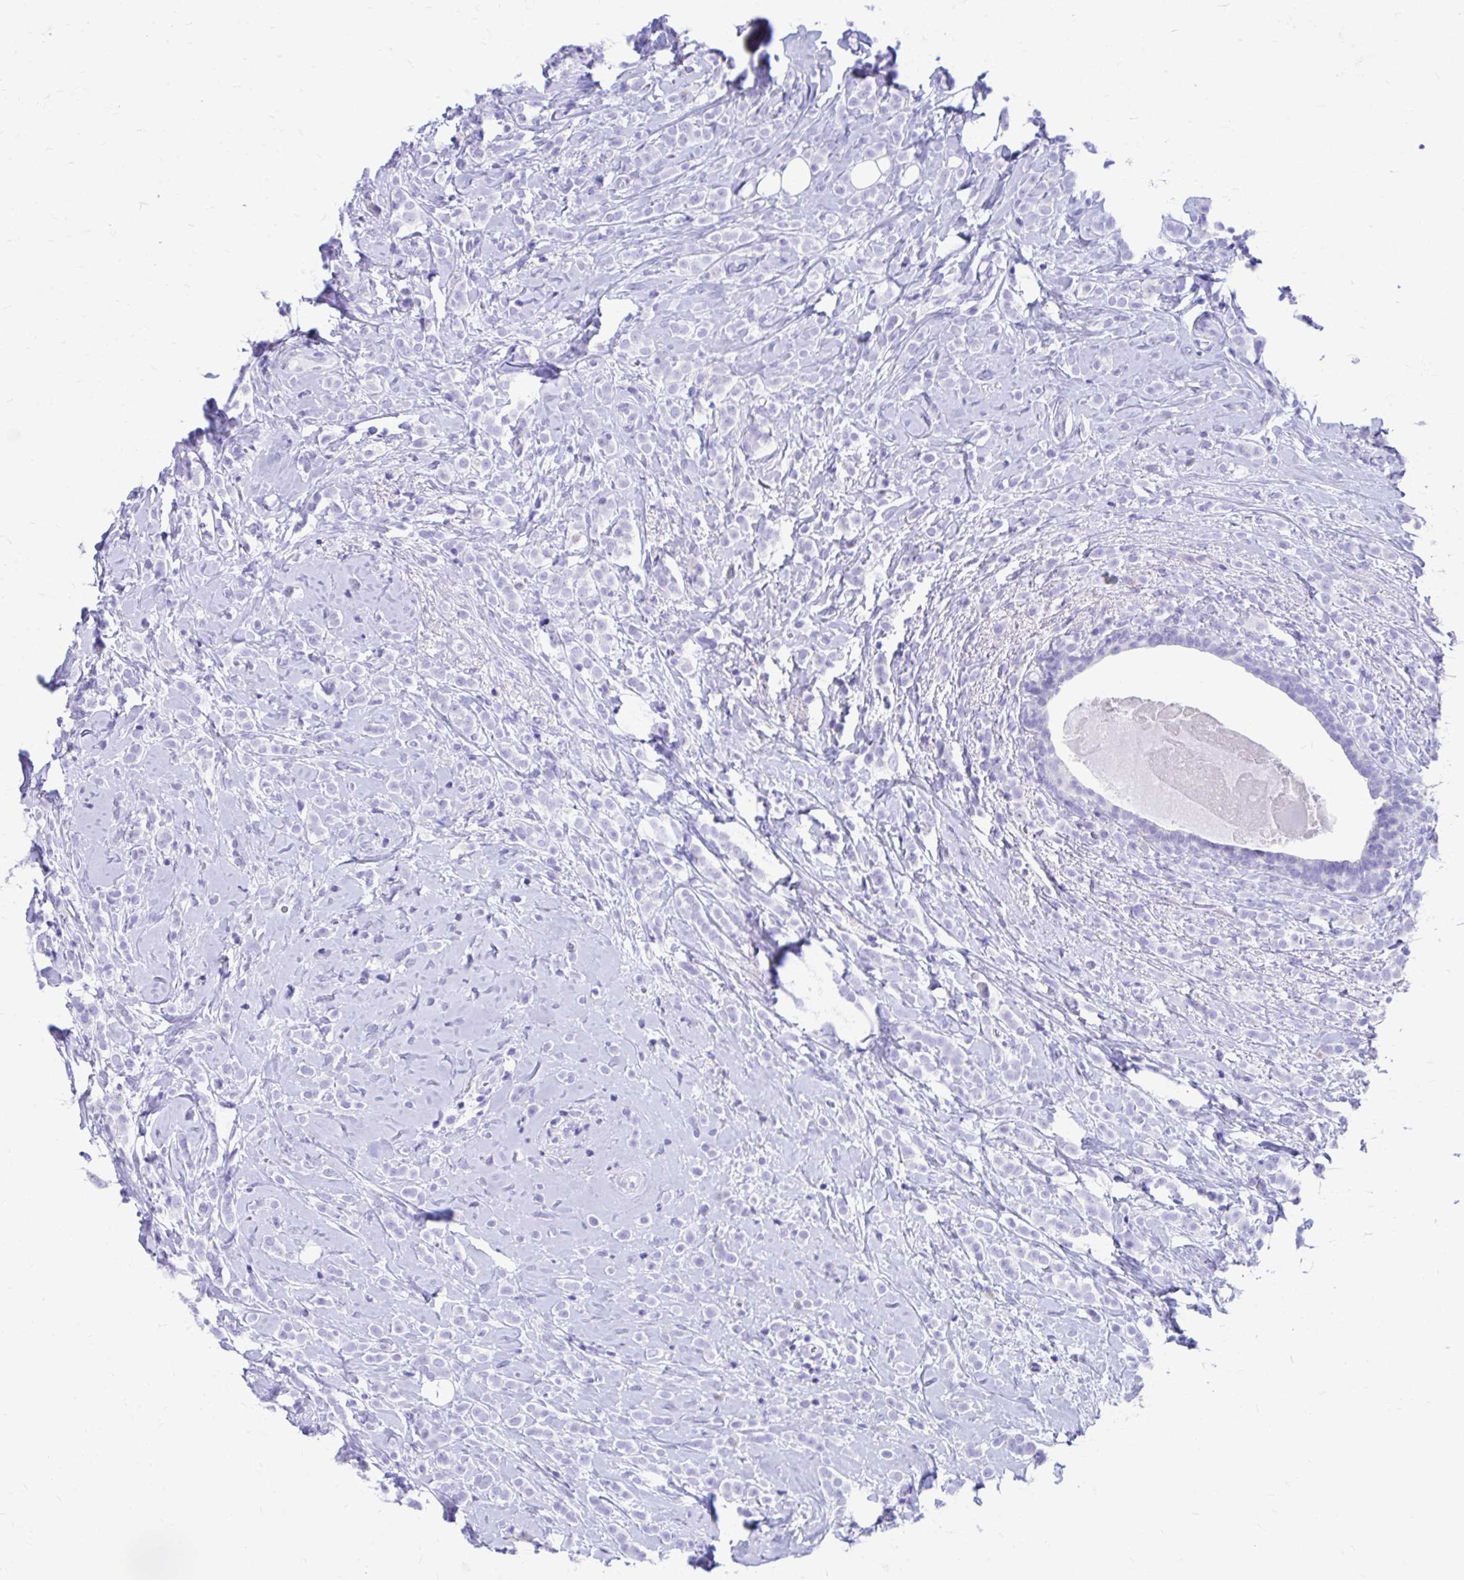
{"staining": {"intensity": "negative", "quantity": "none", "location": "none"}, "tissue": "breast cancer", "cell_type": "Tumor cells", "image_type": "cancer", "snomed": [{"axis": "morphology", "description": "Lobular carcinoma"}, {"axis": "topography", "description": "Breast"}], "caption": "Immunohistochemistry (IHC) of human lobular carcinoma (breast) displays no staining in tumor cells.", "gene": "ZNF699", "patient": {"sex": "female", "age": 49}}